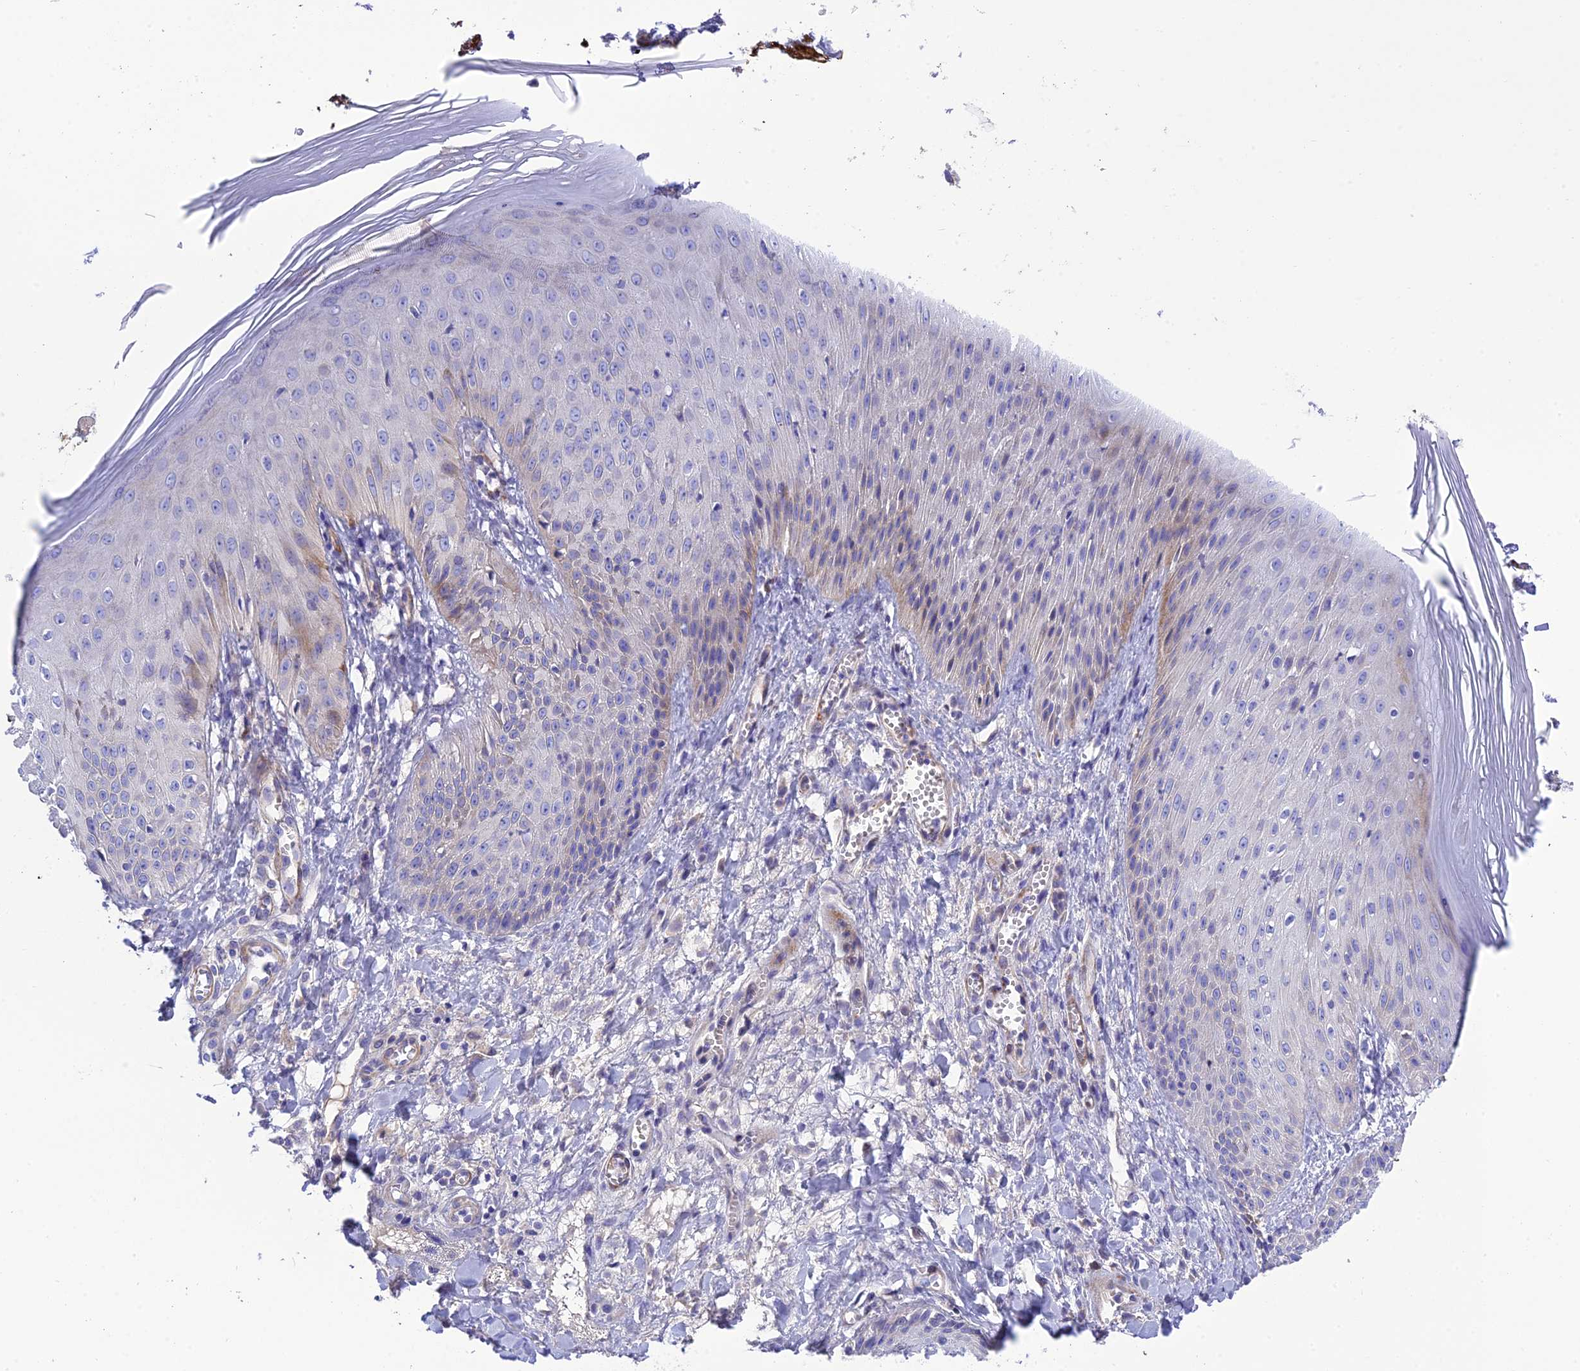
{"staining": {"intensity": "weak", "quantity": "<25%", "location": "cytoplasmic/membranous"}, "tissue": "skin", "cell_type": "Epidermal cells", "image_type": "normal", "snomed": [{"axis": "morphology", "description": "Normal tissue, NOS"}, {"axis": "morphology", "description": "Inflammation, NOS"}, {"axis": "topography", "description": "Soft tissue"}, {"axis": "topography", "description": "Anal"}], "caption": "Photomicrograph shows no protein staining in epidermal cells of unremarkable skin. (Brightfield microscopy of DAB IHC at high magnification).", "gene": "FRA10AC1", "patient": {"sex": "female", "age": 15}}